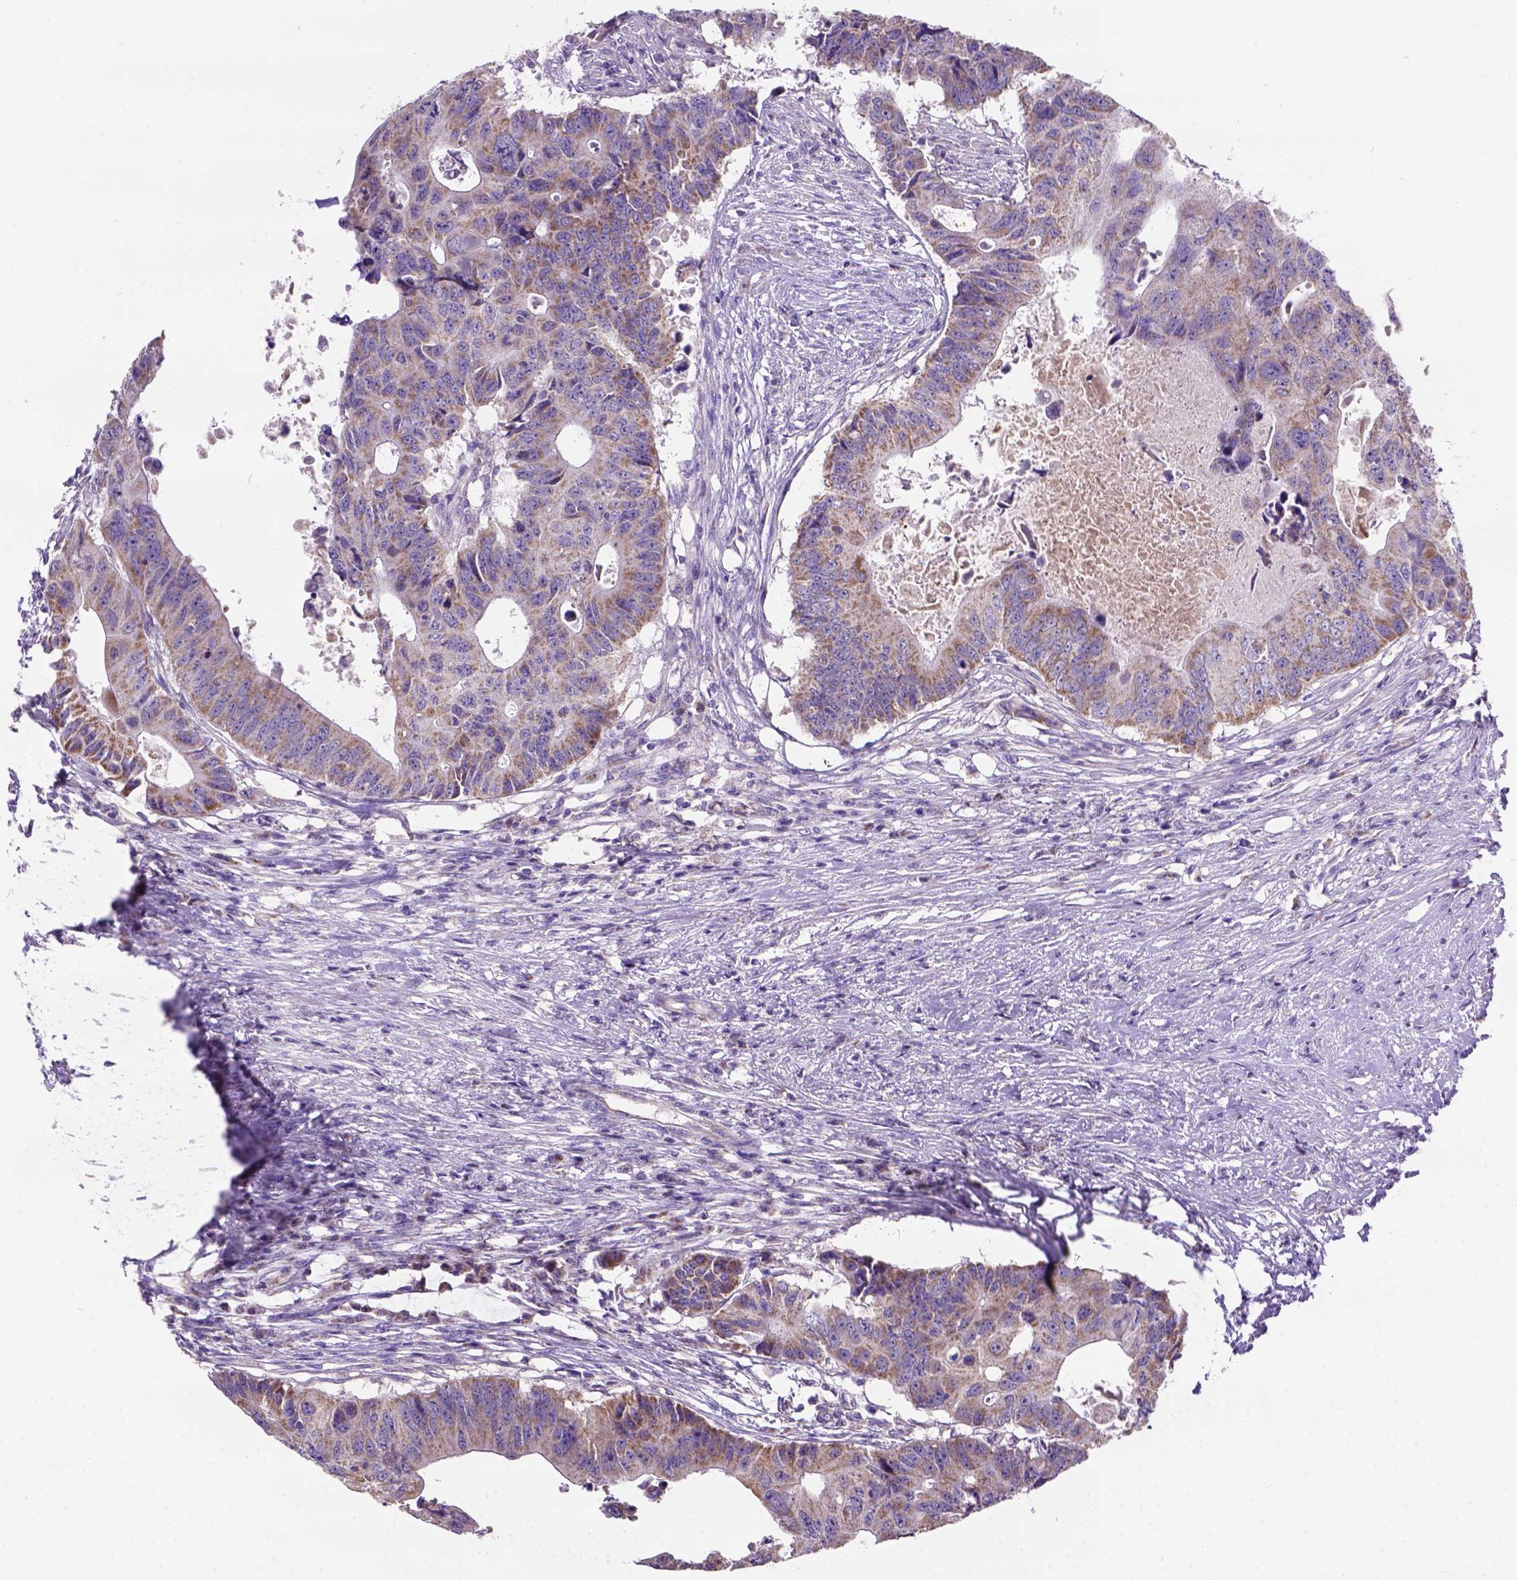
{"staining": {"intensity": "moderate", "quantity": ">75%", "location": "cytoplasmic/membranous"}, "tissue": "colorectal cancer", "cell_type": "Tumor cells", "image_type": "cancer", "snomed": [{"axis": "morphology", "description": "Adenocarcinoma, NOS"}, {"axis": "topography", "description": "Colon"}], "caption": "Immunohistochemical staining of colorectal cancer reveals medium levels of moderate cytoplasmic/membranous staining in approximately >75% of tumor cells. The staining was performed using DAB, with brown indicating positive protein expression. Nuclei are stained blue with hematoxylin.", "gene": "L2HGDH", "patient": {"sex": "male", "age": 71}}